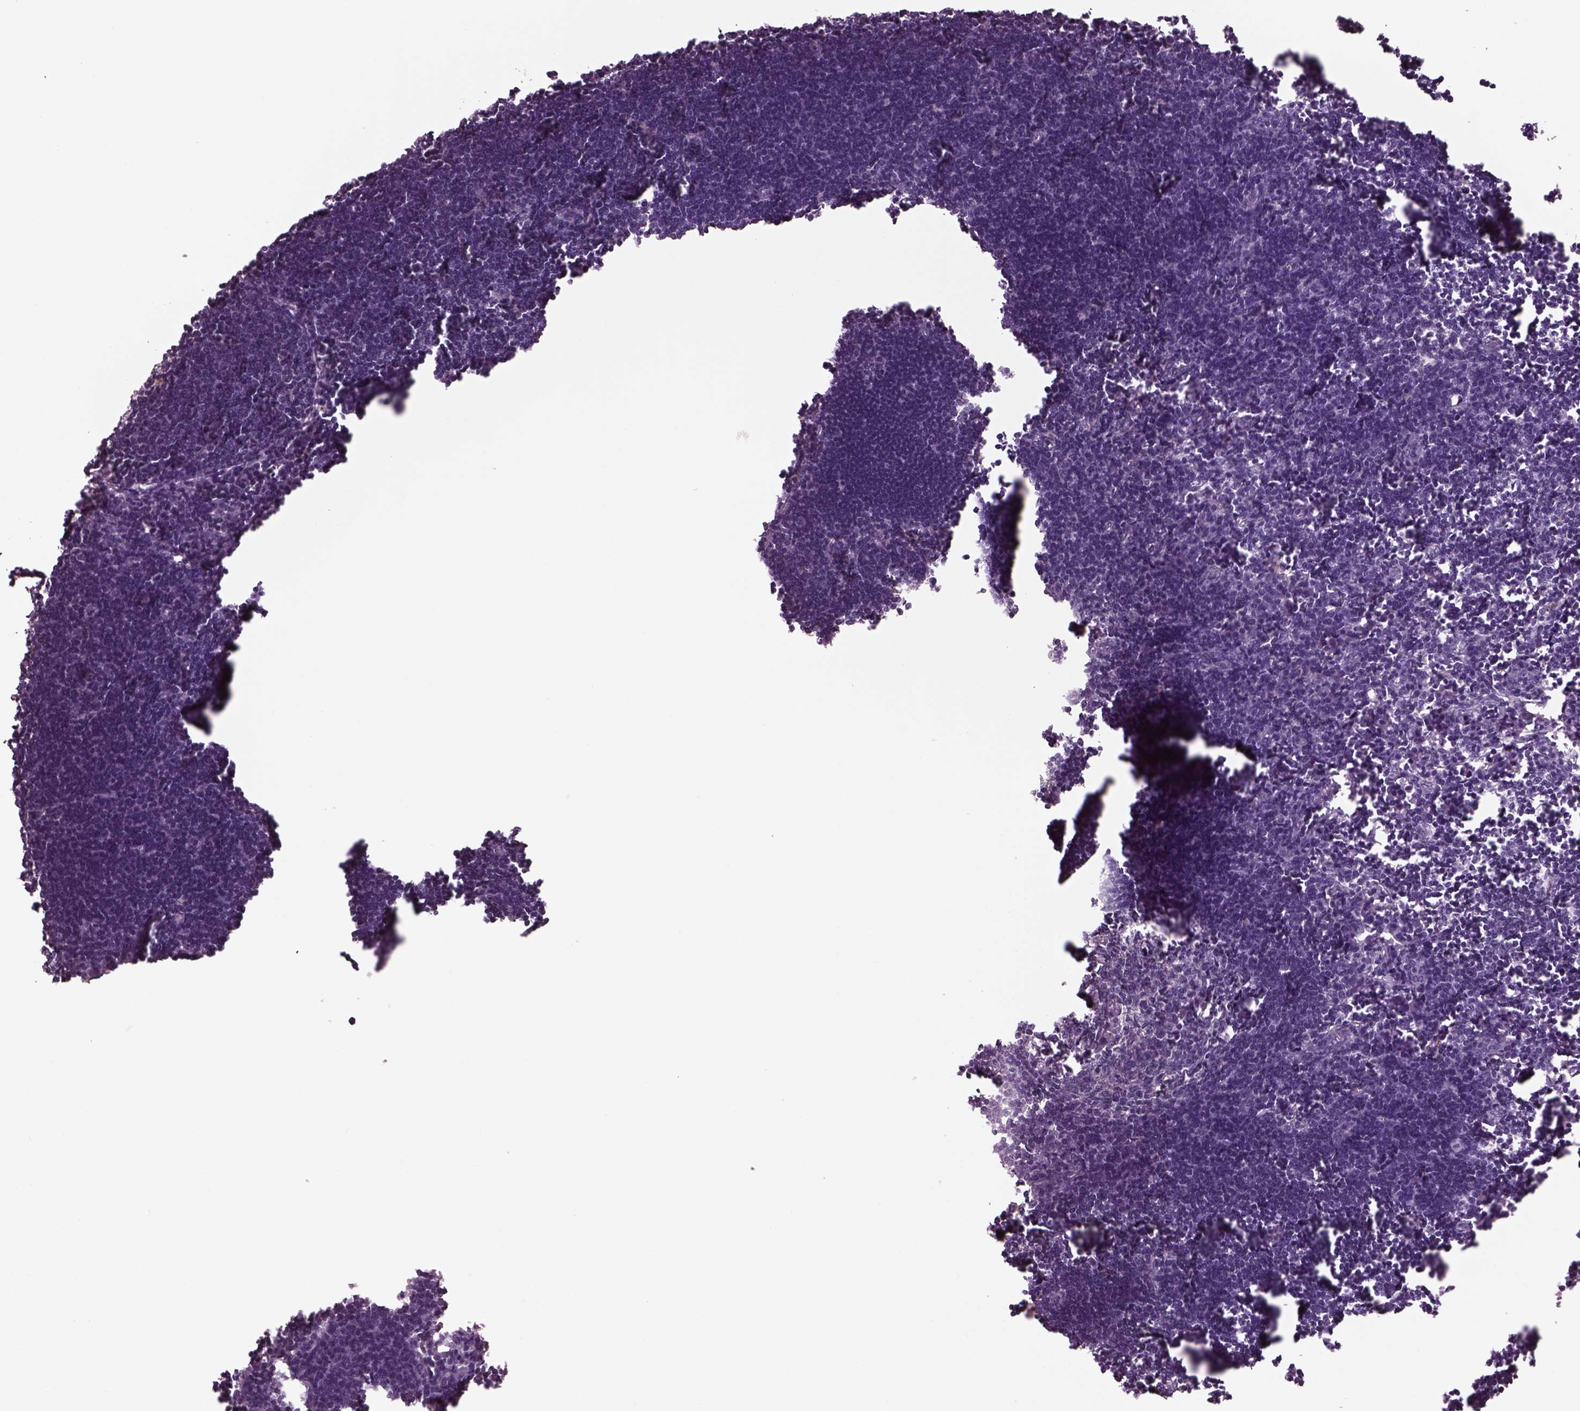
{"staining": {"intensity": "negative", "quantity": "none", "location": "none"}, "tissue": "lymph node", "cell_type": "Germinal center cells", "image_type": "normal", "snomed": [{"axis": "morphology", "description": "Normal tissue, NOS"}, {"axis": "topography", "description": "Lymph node"}], "caption": "An IHC histopathology image of normal lymph node is shown. There is no staining in germinal center cells of lymph node.", "gene": "SPATA7", "patient": {"sex": "male", "age": 55}}